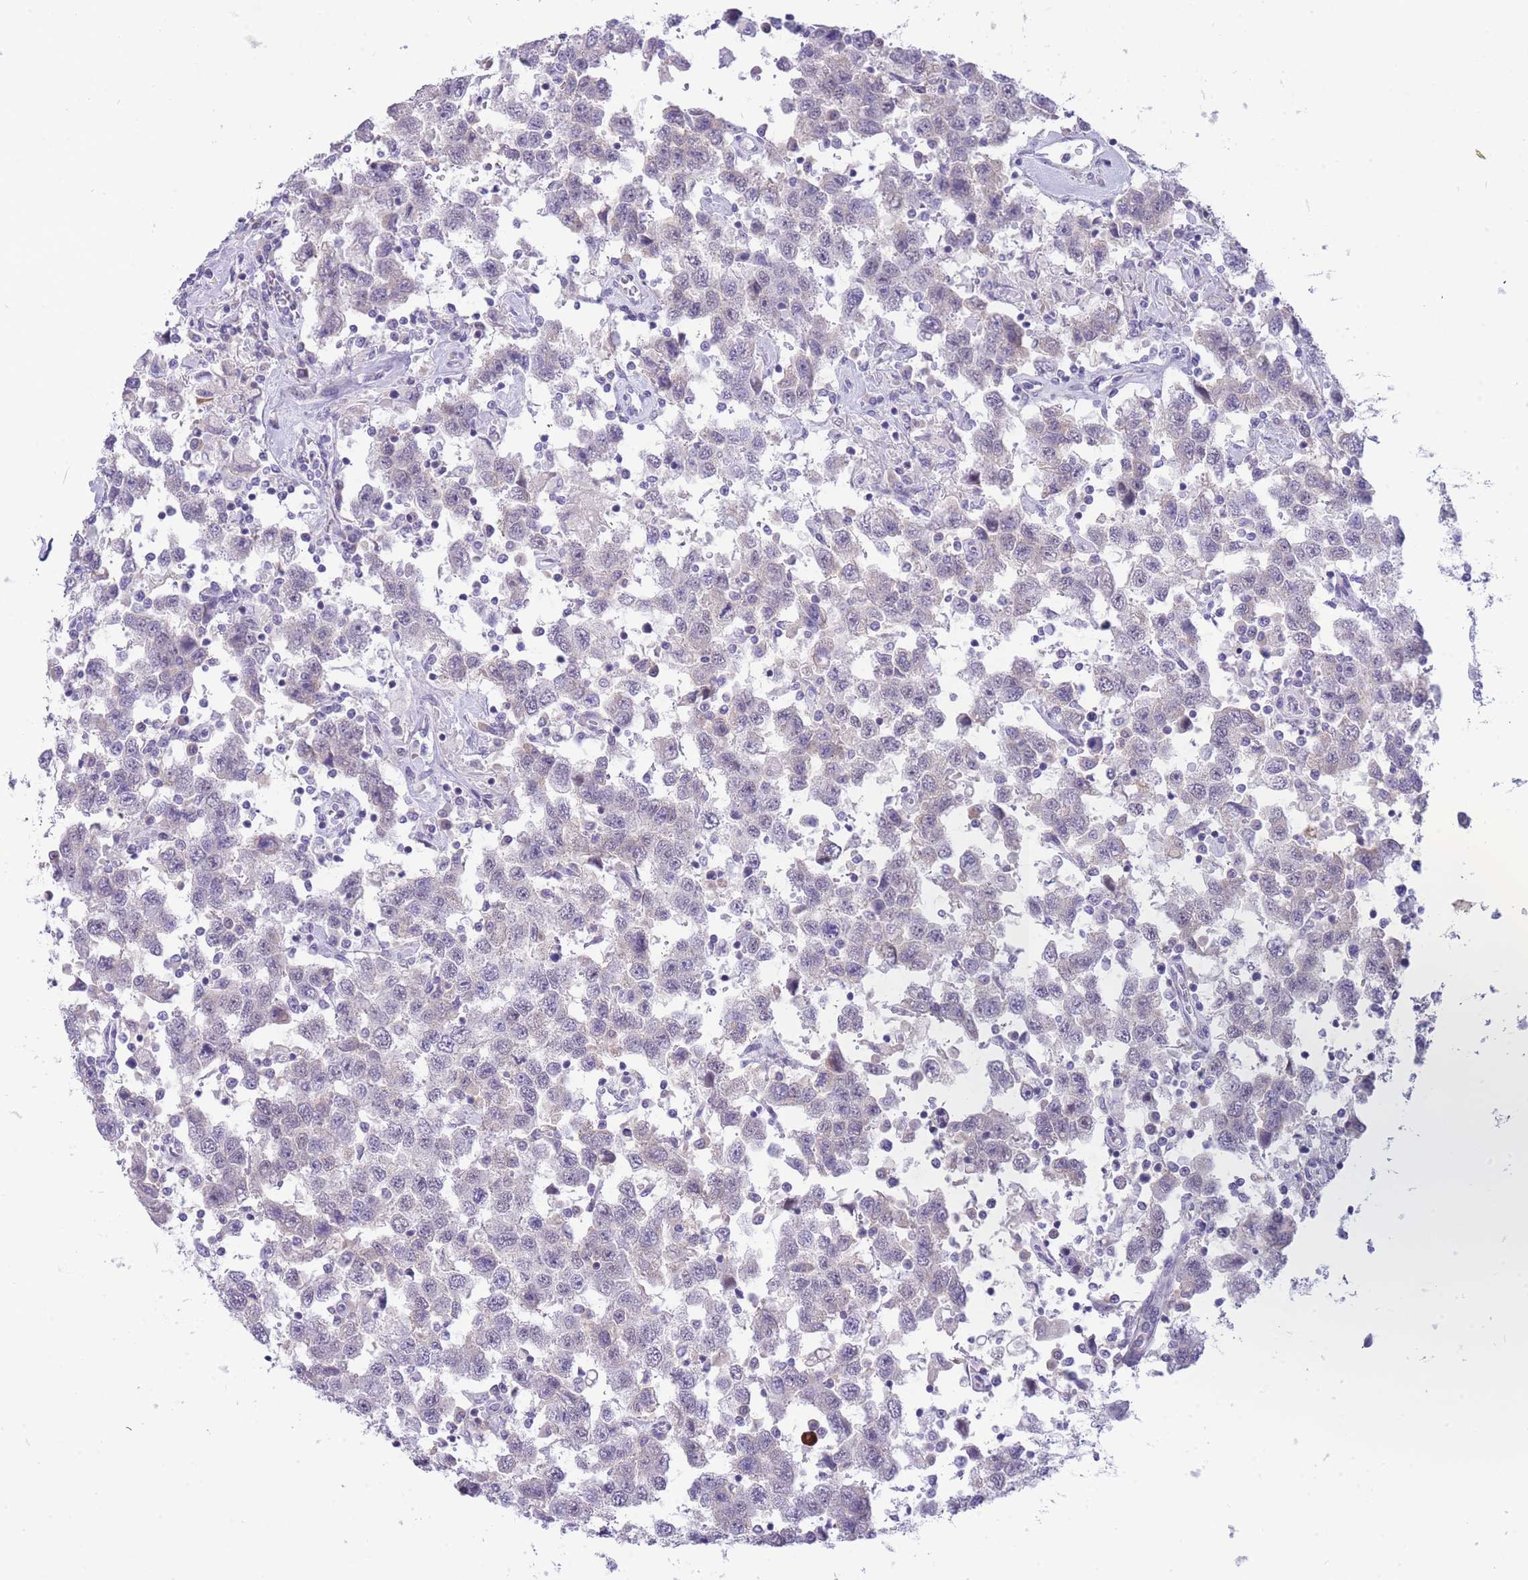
{"staining": {"intensity": "negative", "quantity": "none", "location": "none"}, "tissue": "testis cancer", "cell_type": "Tumor cells", "image_type": "cancer", "snomed": [{"axis": "morphology", "description": "Seminoma, NOS"}, {"axis": "topography", "description": "Testis"}], "caption": "Immunohistochemistry (IHC) image of human testis cancer stained for a protein (brown), which shows no staining in tumor cells. (Brightfield microscopy of DAB (3,3'-diaminobenzidine) immunohistochemistry at high magnification).", "gene": "PRR23B", "patient": {"sex": "male", "age": 41}}